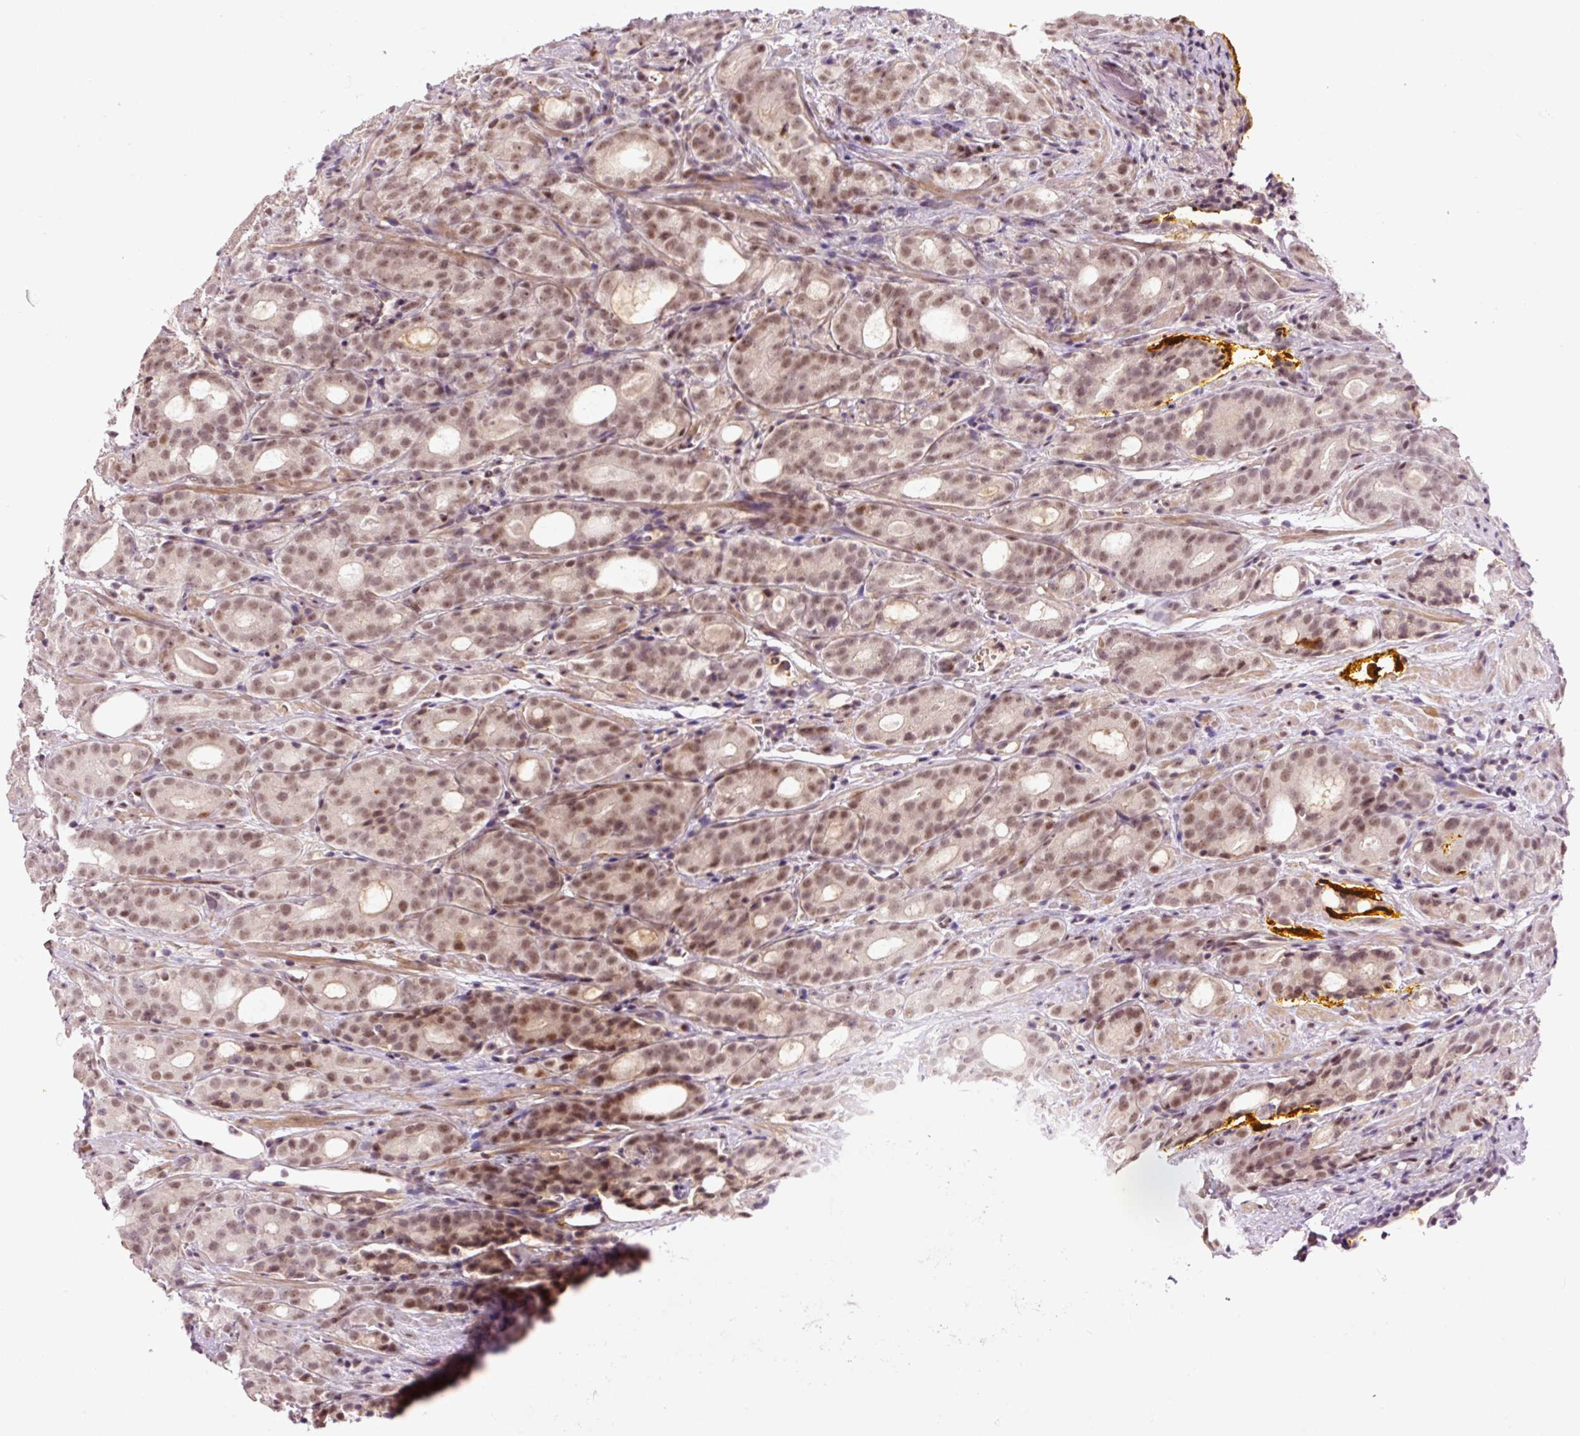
{"staining": {"intensity": "weak", "quantity": ">75%", "location": "nuclear"}, "tissue": "prostate cancer", "cell_type": "Tumor cells", "image_type": "cancer", "snomed": [{"axis": "morphology", "description": "Adenocarcinoma, High grade"}, {"axis": "topography", "description": "Prostate"}], "caption": "High-power microscopy captured an immunohistochemistry photomicrograph of prostate high-grade adenocarcinoma, revealing weak nuclear staining in about >75% of tumor cells.", "gene": "DPPA4", "patient": {"sex": "male", "age": 64}}